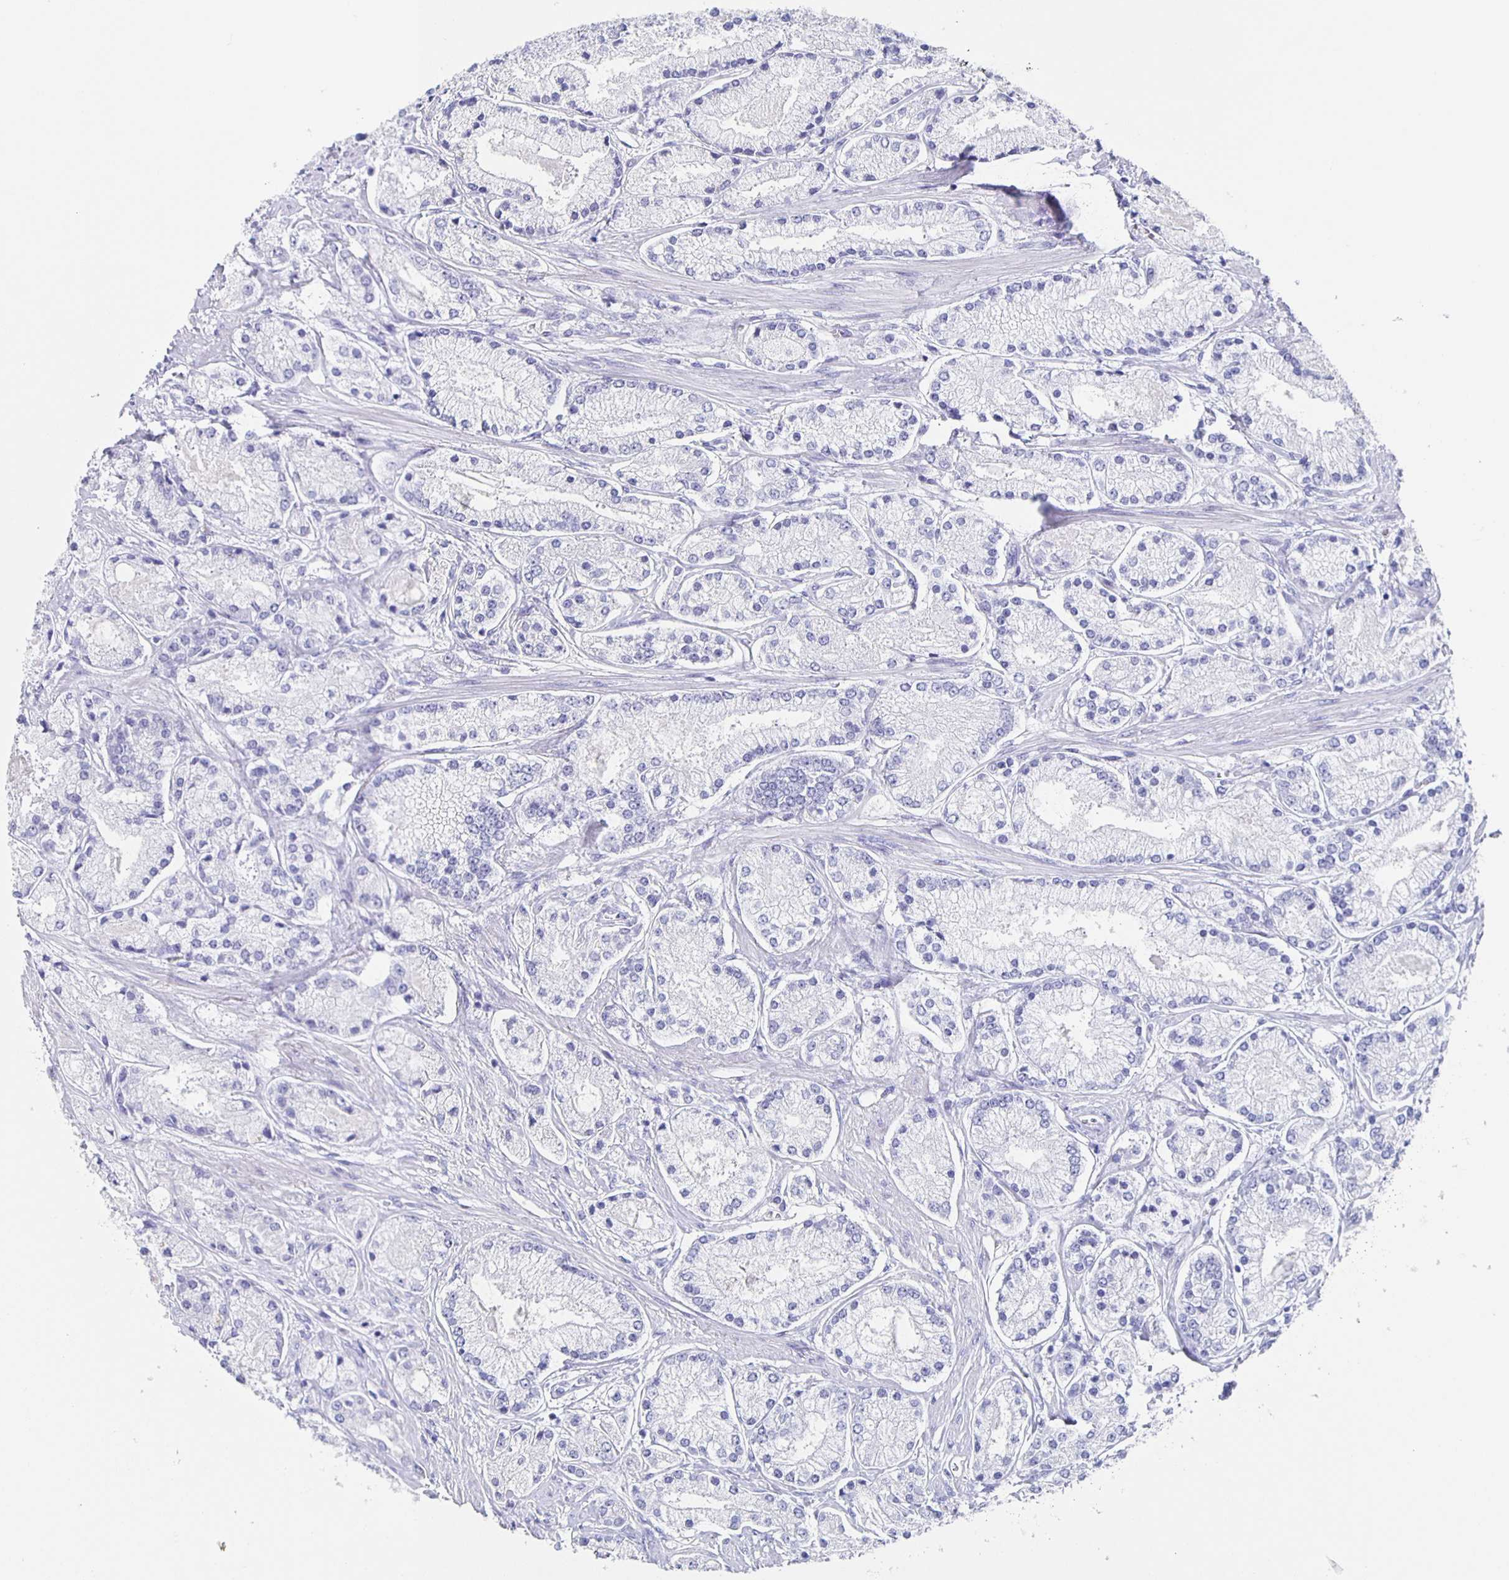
{"staining": {"intensity": "negative", "quantity": "none", "location": "none"}, "tissue": "prostate cancer", "cell_type": "Tumor cells", "image_type": "cancer", "snomed": [{"axis": "morphology", "description": "Adenocarcinoma, High grade"}, {"axis": "topography", "description": "Prostate"}], "caption": "High magnification brightfield microscopy of prostate adenocarcinoma (high-grade) stained with DAB (3,3'-diaminobenzidine) (brown) and counterstained with hematoxylin (blue): tumor cells show no significant staining.", "gene": "SLC34A2", "patient": {"sex": "male", "age": 67}}